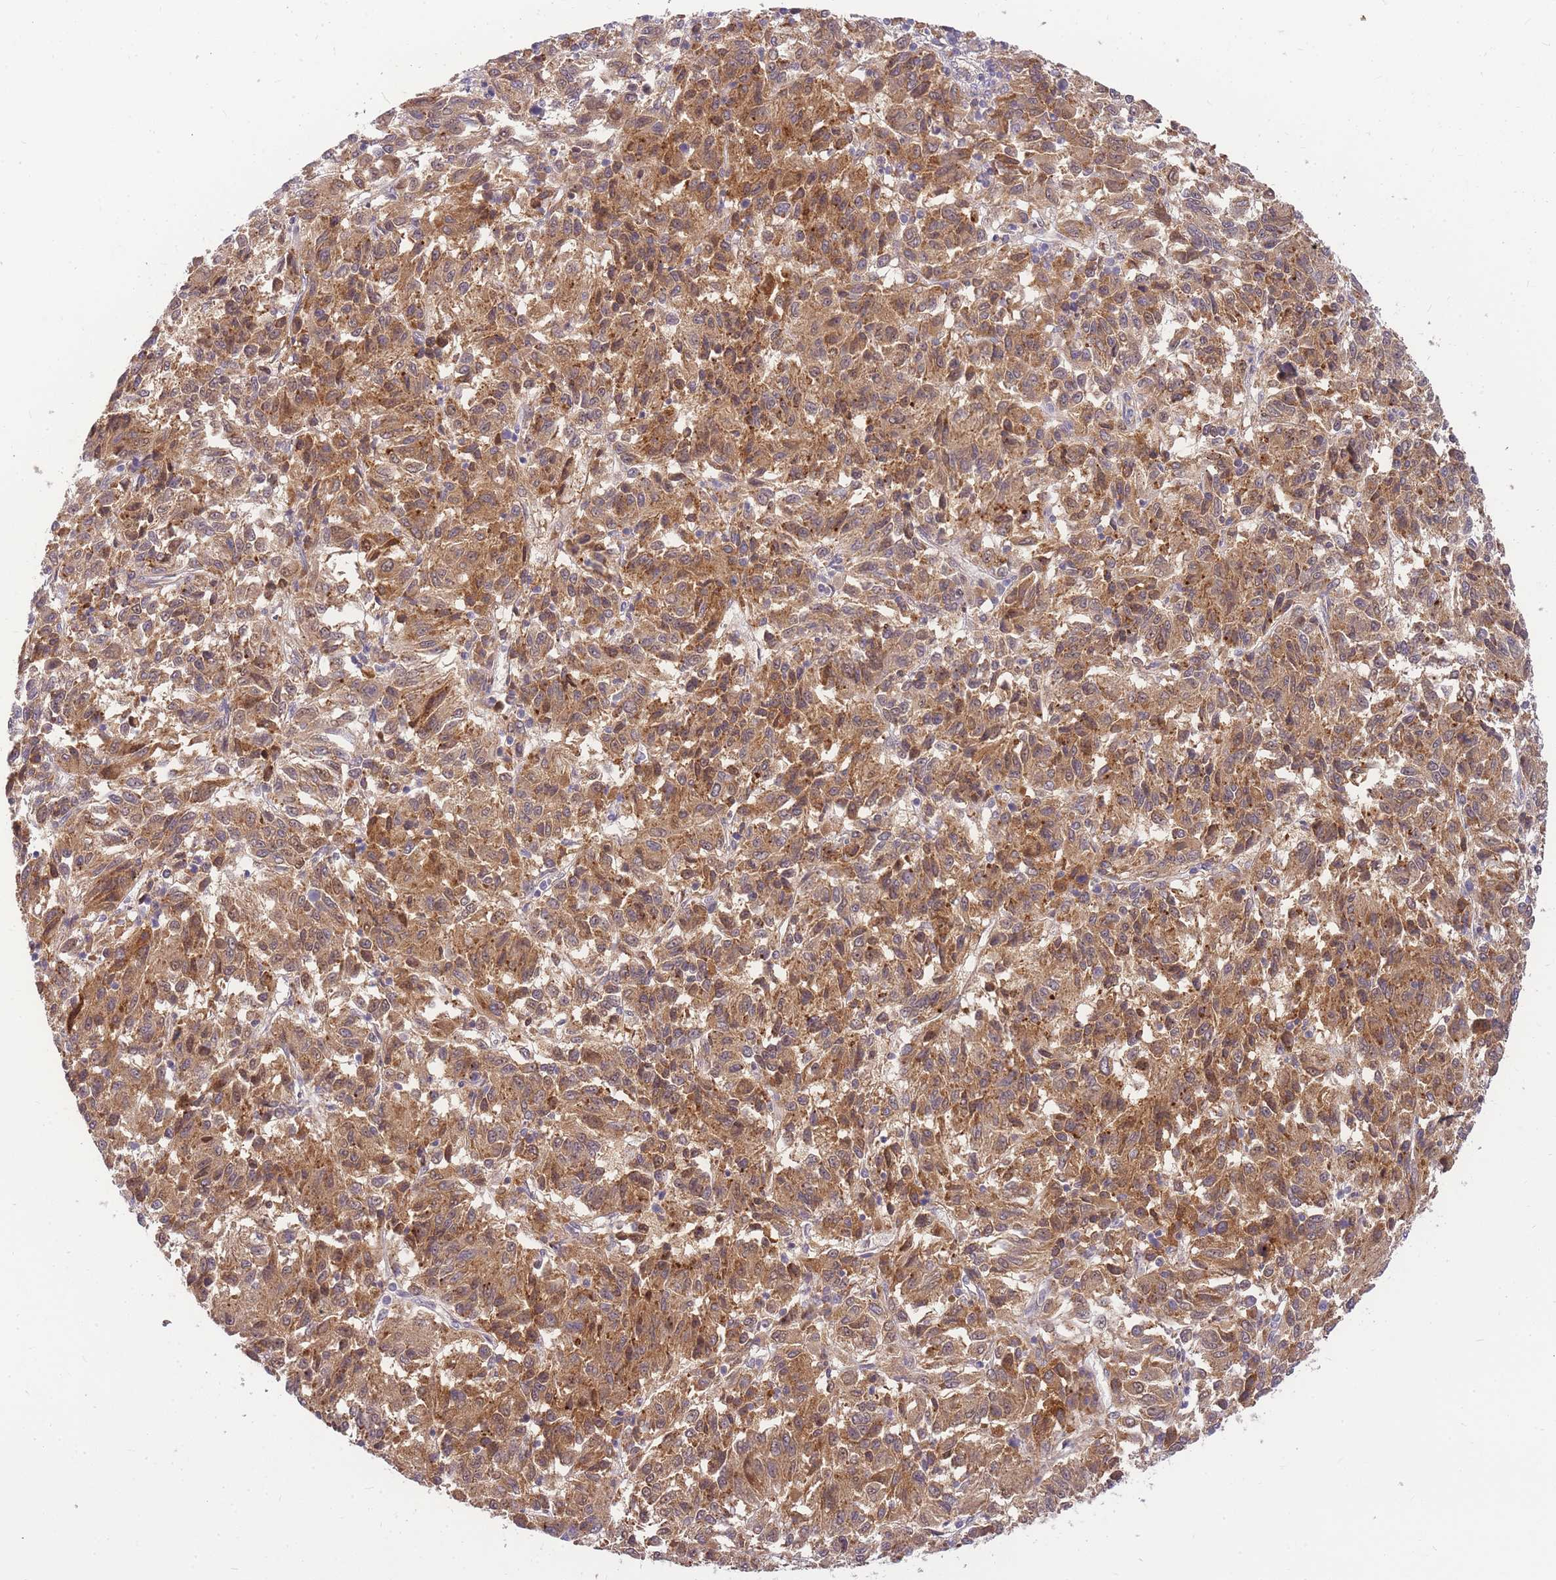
{"staining": {"intensity": "moderate", "quantity": ">75%", "location": "cytoplasmic/membranous"}, "tissue": "melanoma", "cell_type": "Tumor cells", "image_type": "cancer", "snomed": [{"axis": "morphology", "description": "Malignant melanoma, Metastatic site"}, {"axis": "topography", "description": "Lung"}], "caption": "Immunohistochemistry image of human malignant melanoma (metastatic site) stained for a protein (brown), which exhibits medium levels of moderate cytoplasmic/membranous positivity in approximately >75% of tumor cells.", "gene": "ZNF577", "patient": {"sex": "male", "age": 64}}